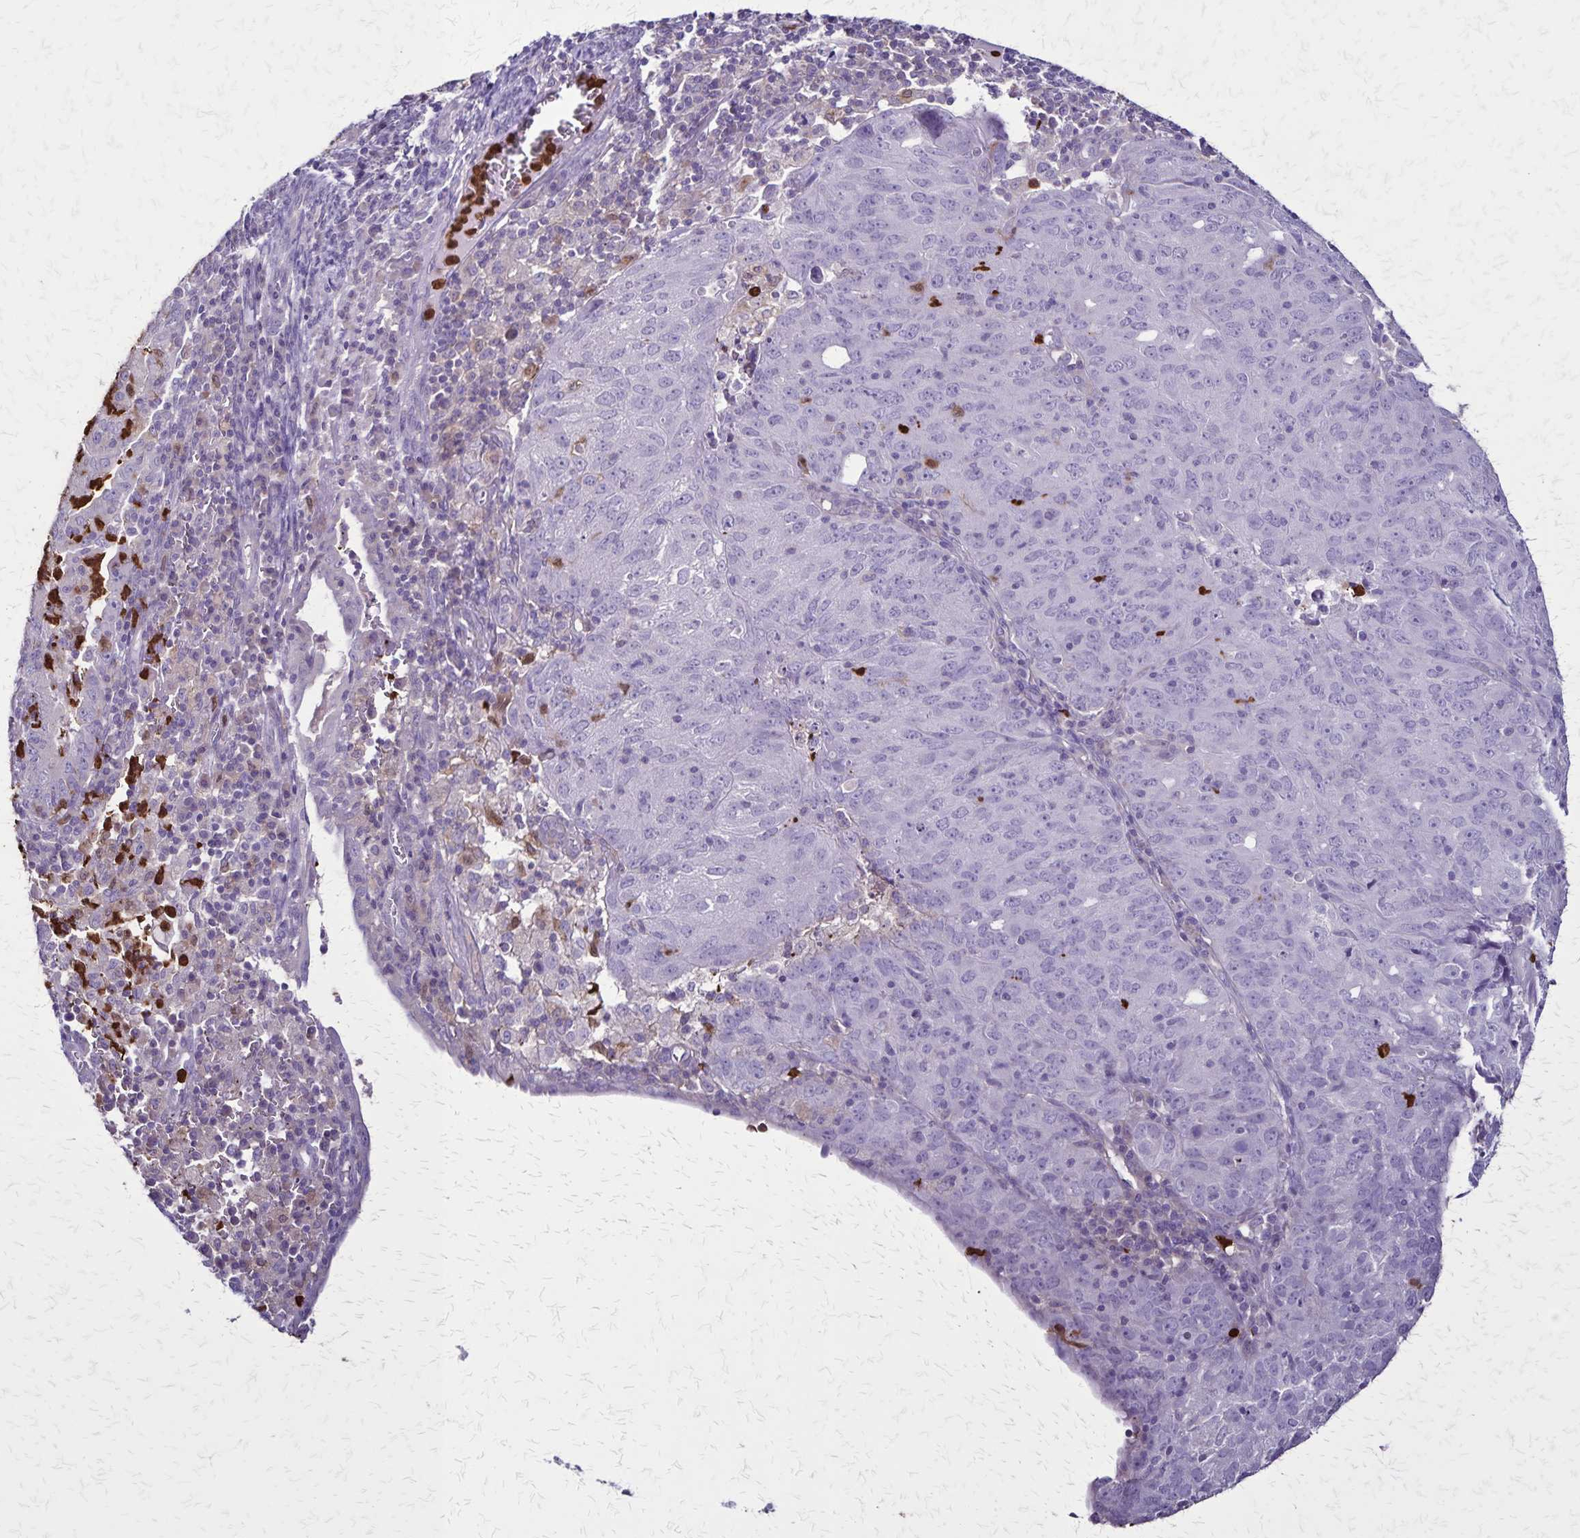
{"staining": {"intensity": "negative", "quantity": "none", "location": "none"}, "tissue": "cervical cancer", "cell_type": "Tumor cells", "image_type": "cancer", "snomed": [{"axis": "morphology", "description": "Adenocarcinoma, NOS"}, {"axis": "topography", "description": "Cervix"}], "caption": "A high-resolution image shows immunohistochemistry staining of cervical cancer (adenocarcinoma), which shows no significant positivity in tumor cells.", "gene": "ULBP3", "patient": {"sex": "female", "age": 56}}